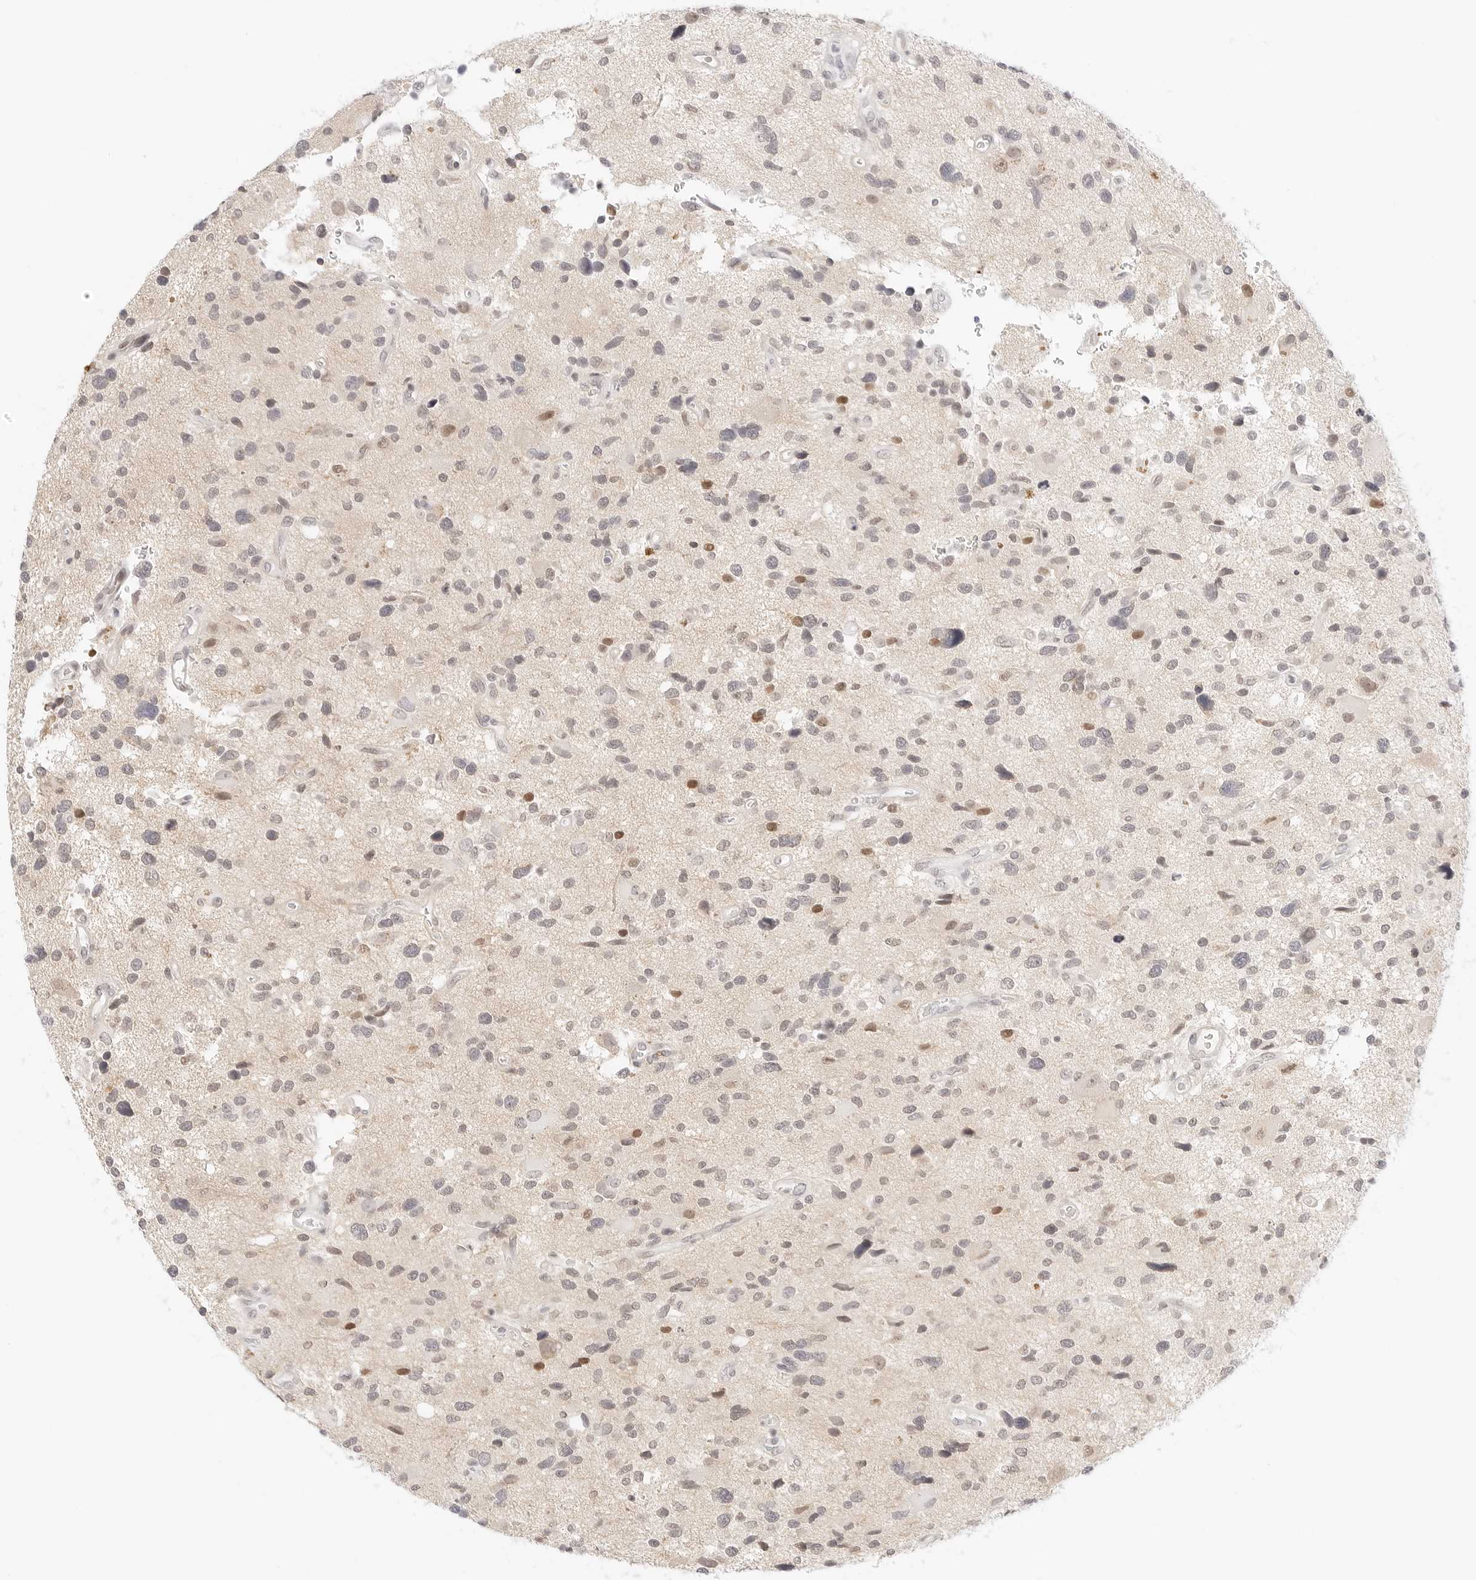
{"staining": {"intensity": "moderate", "quantity": "<25%", "location": "nuclear"}, "tissue": "glioma", "cell_type": "Tumor cells", "image_type": "cancer", "snomed": [{"axis": "morphology", "description": "Glioma, malignant, High grade"}, {"axis": "topography", "description": "Brain"}], "caption": "Human malignant glioma (high-grade) stained for a protein (brown) displays moderate nuclear positive expression in approximately <25% of tumor cells.", "gene": "XKR4", "patient": {"sex": "male", "age": 33}}